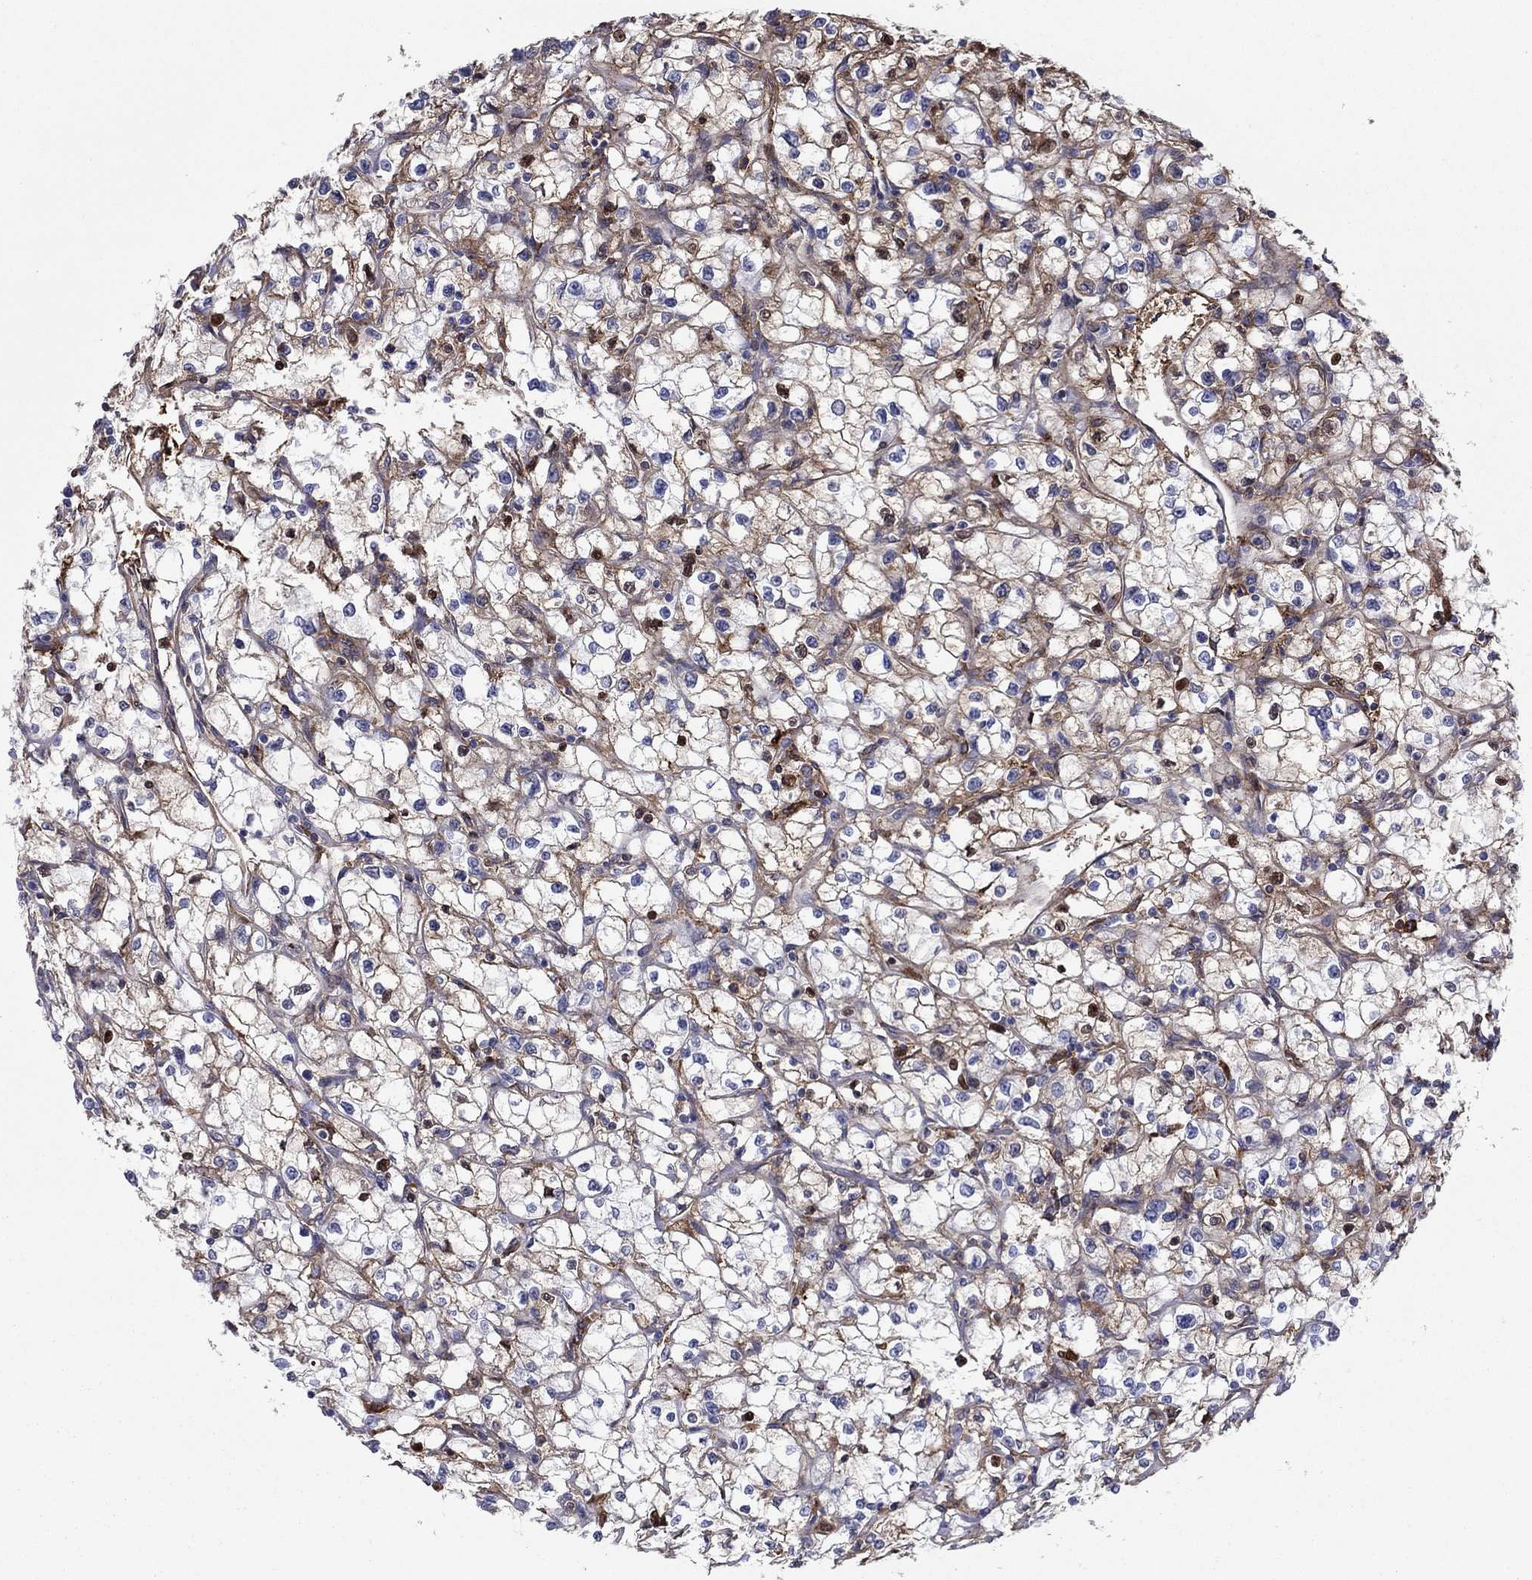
{"staining": {"intensity": "strong", "quantity": "<25%", "location": "nuclear"}, "tissue": "renal cancer", "cell_type": "Tumor cells", "image_type": "cancer", "snomed": [{"axis": "morphology", "description": "Adenocarcinoma, NOS"}, {"axis": "topography", "description": "Kidney"}], "caption": "Immunohistochemical staining of human renal cancer (adenocarcinoma) reveals medium levels of strong nuclear protein positivity in approximately <25% of tumor cells.", "gene": "HPX", "patient": {"sex": "male", "age": 67}}